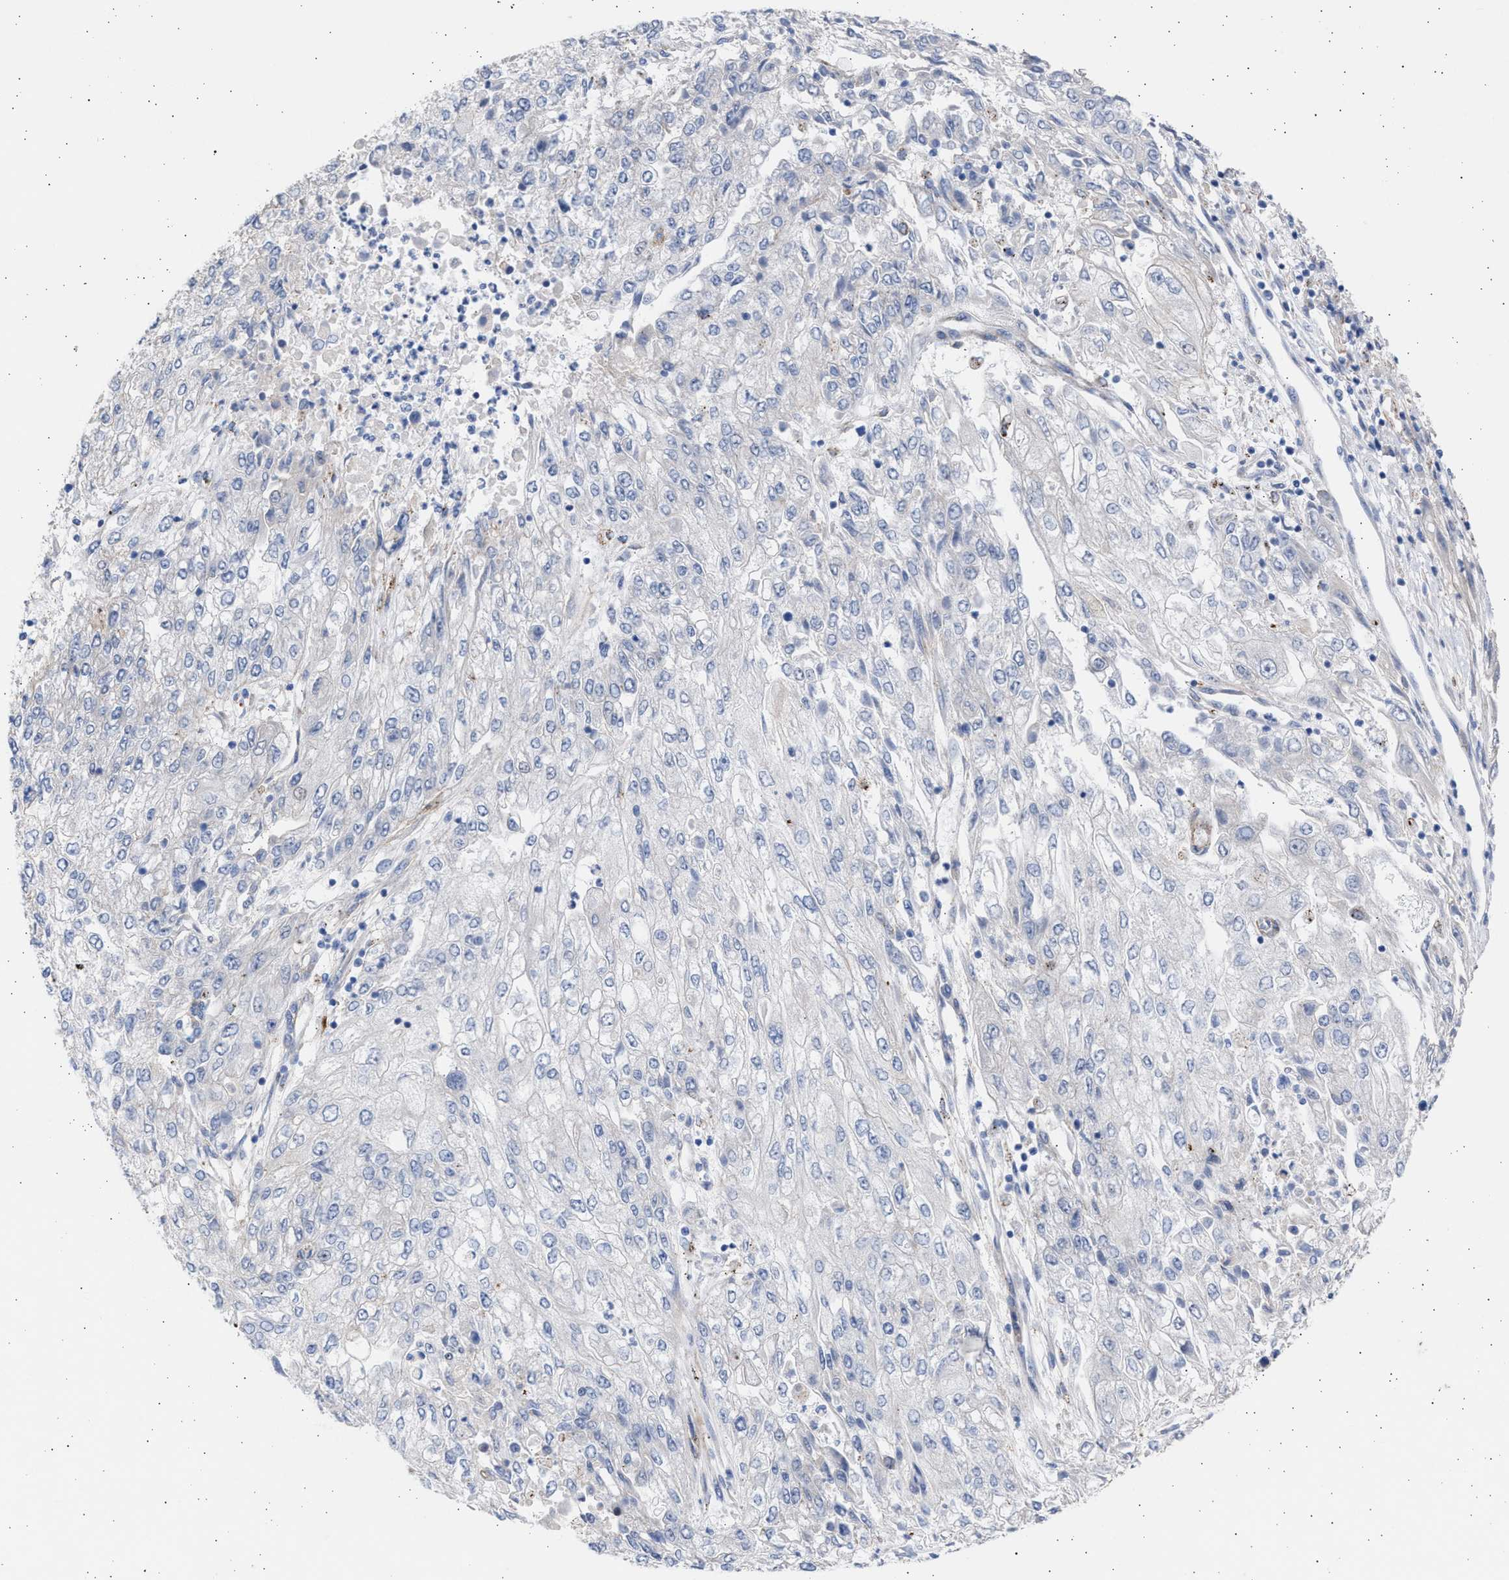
{"staining": {"intensity": "negative", "quantity": "none", "location": "none"}, "tissue": "endometrial cancer", "cell_type": "Tumor cells", "image_type": "cancer", "snomed": [{"axis": "morphology", "description": "Adenocarcinoma, NOS"}, {"axis": "topography", "description": "Endometrium"}], "caption": "IHC photomicrograph of neoplastic tissue: human adenocarcinoma (endometrial) stained with DAB (3,3'-diaminobenzidine) demonstrates no significant protein positivity in tumor cells. The staining was performed using DAB to visualize the protein expression in brown, while the nuclei were stained in blue with hematoxylin (Magnification: 20x).", "gene": "NBR1", "patient": {"sex": "female", "age": 49}}